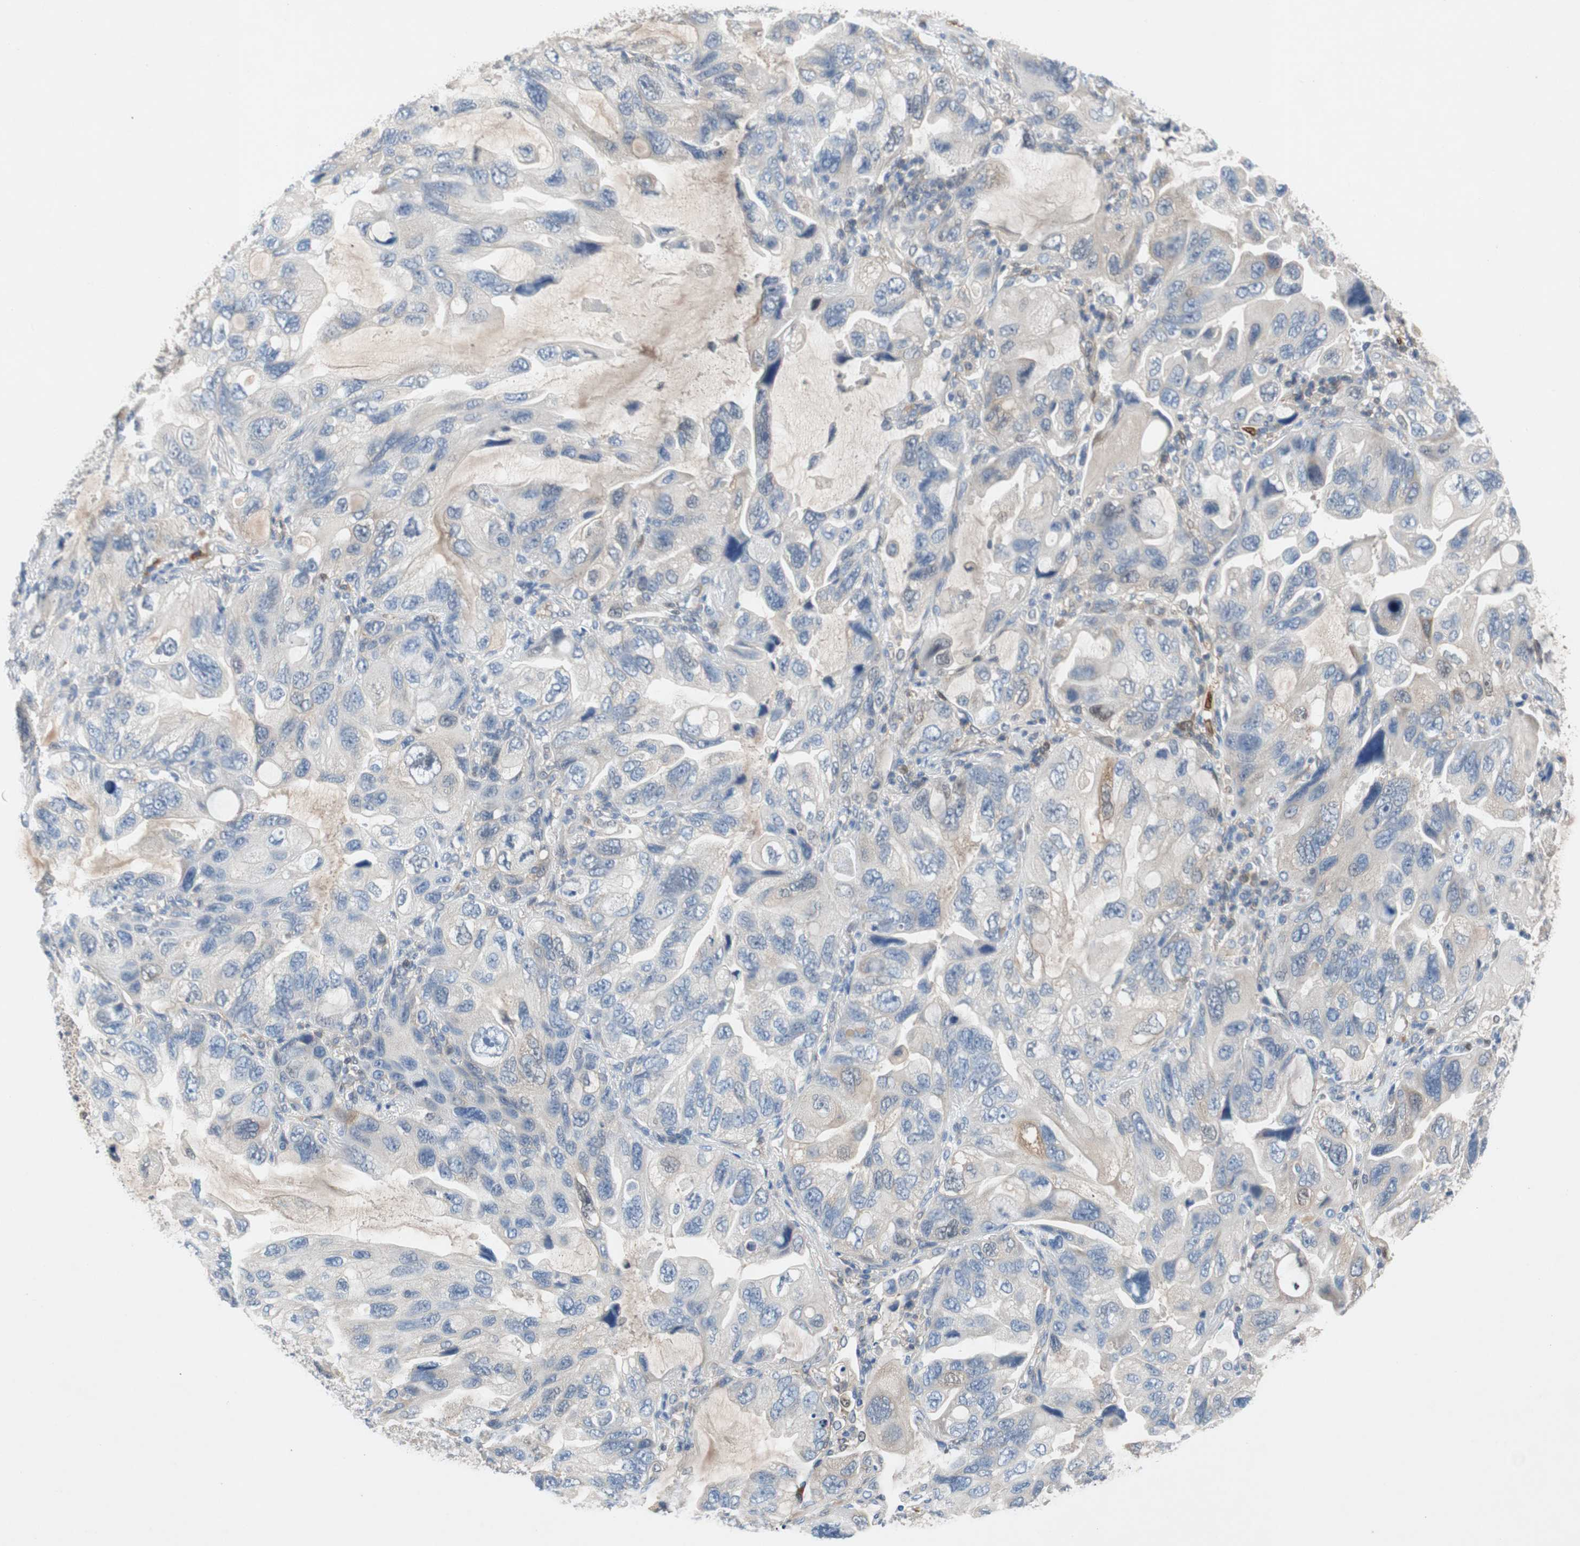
{"staining": {"intensity": "negative", "quantity": "none", "location": "none"}, "tissue": "lung cancer", "cell_type": "Tumor cells", "image_type": "cancer", "snomed": [{"axis": "morphology", "description": "Squamous cell carcinoma, NOS"}, {"axis": "topography", "description": "Lung"}], "caption": "The immunohistochemistry (IHC) image has no significant positivity in tumor cells of lung squamous cell carcinoma tissue.", "gene": "RELB", "patient": {"sex": "female", "age": 73}}